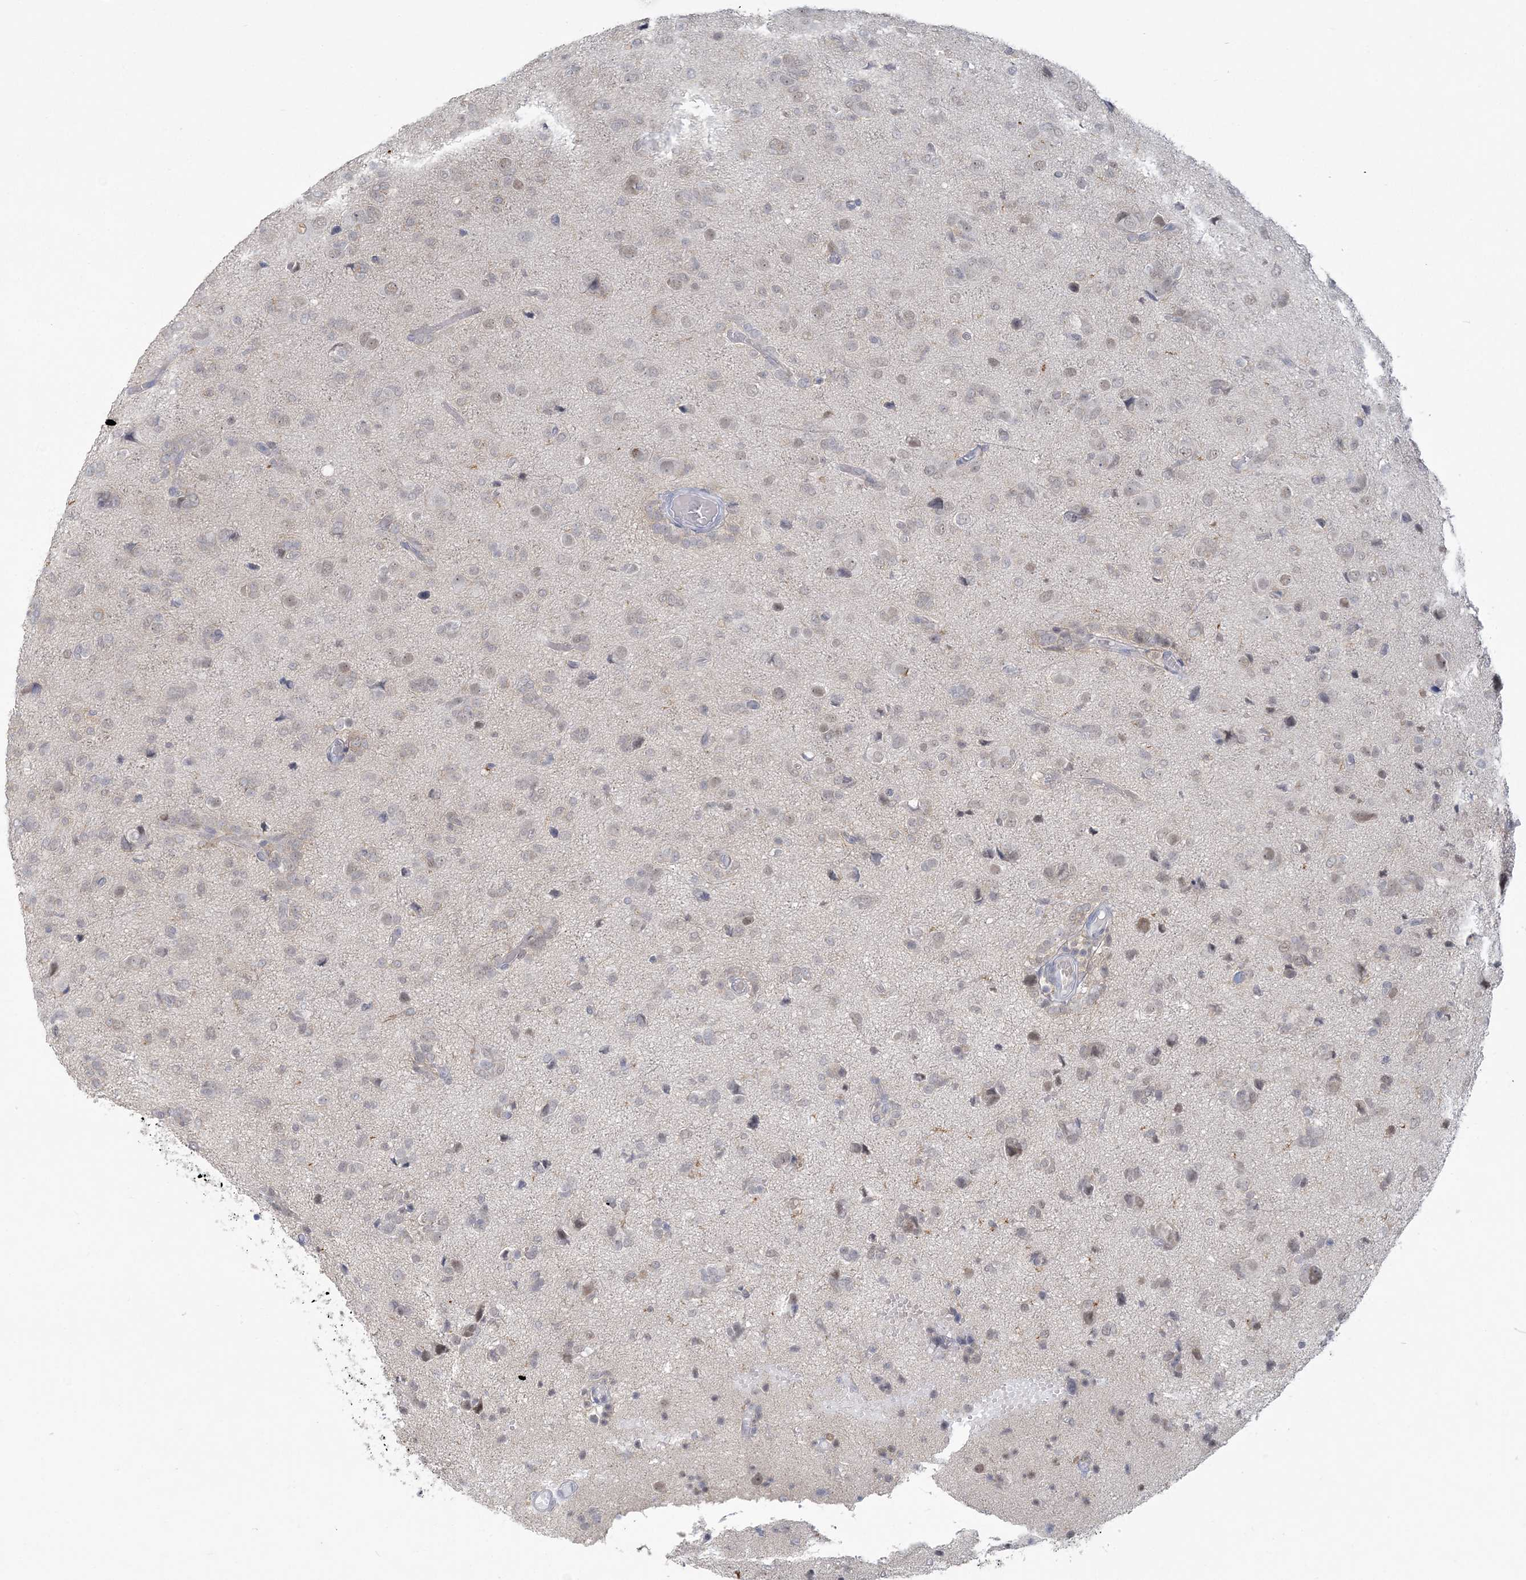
{"staining": {"intensity": "weak", "quantity": "<25%", "location": "nuclear"}, "tissue": "glioma", "cell_type": "Tumor cells", "image_type": "cancer", "snomed": [{"axis": "morphology", "description": "Glioma, malignant, High grade"}, {"axis": "topography", "description": "Brain"}], "caption": "This is a histopathology image of immunohistochemistry (IHC) staining of glioma, which shows no positivity in tumor cells.", "gene": "ANKS1A", "patient": {"sex": "female", "age": 59}}